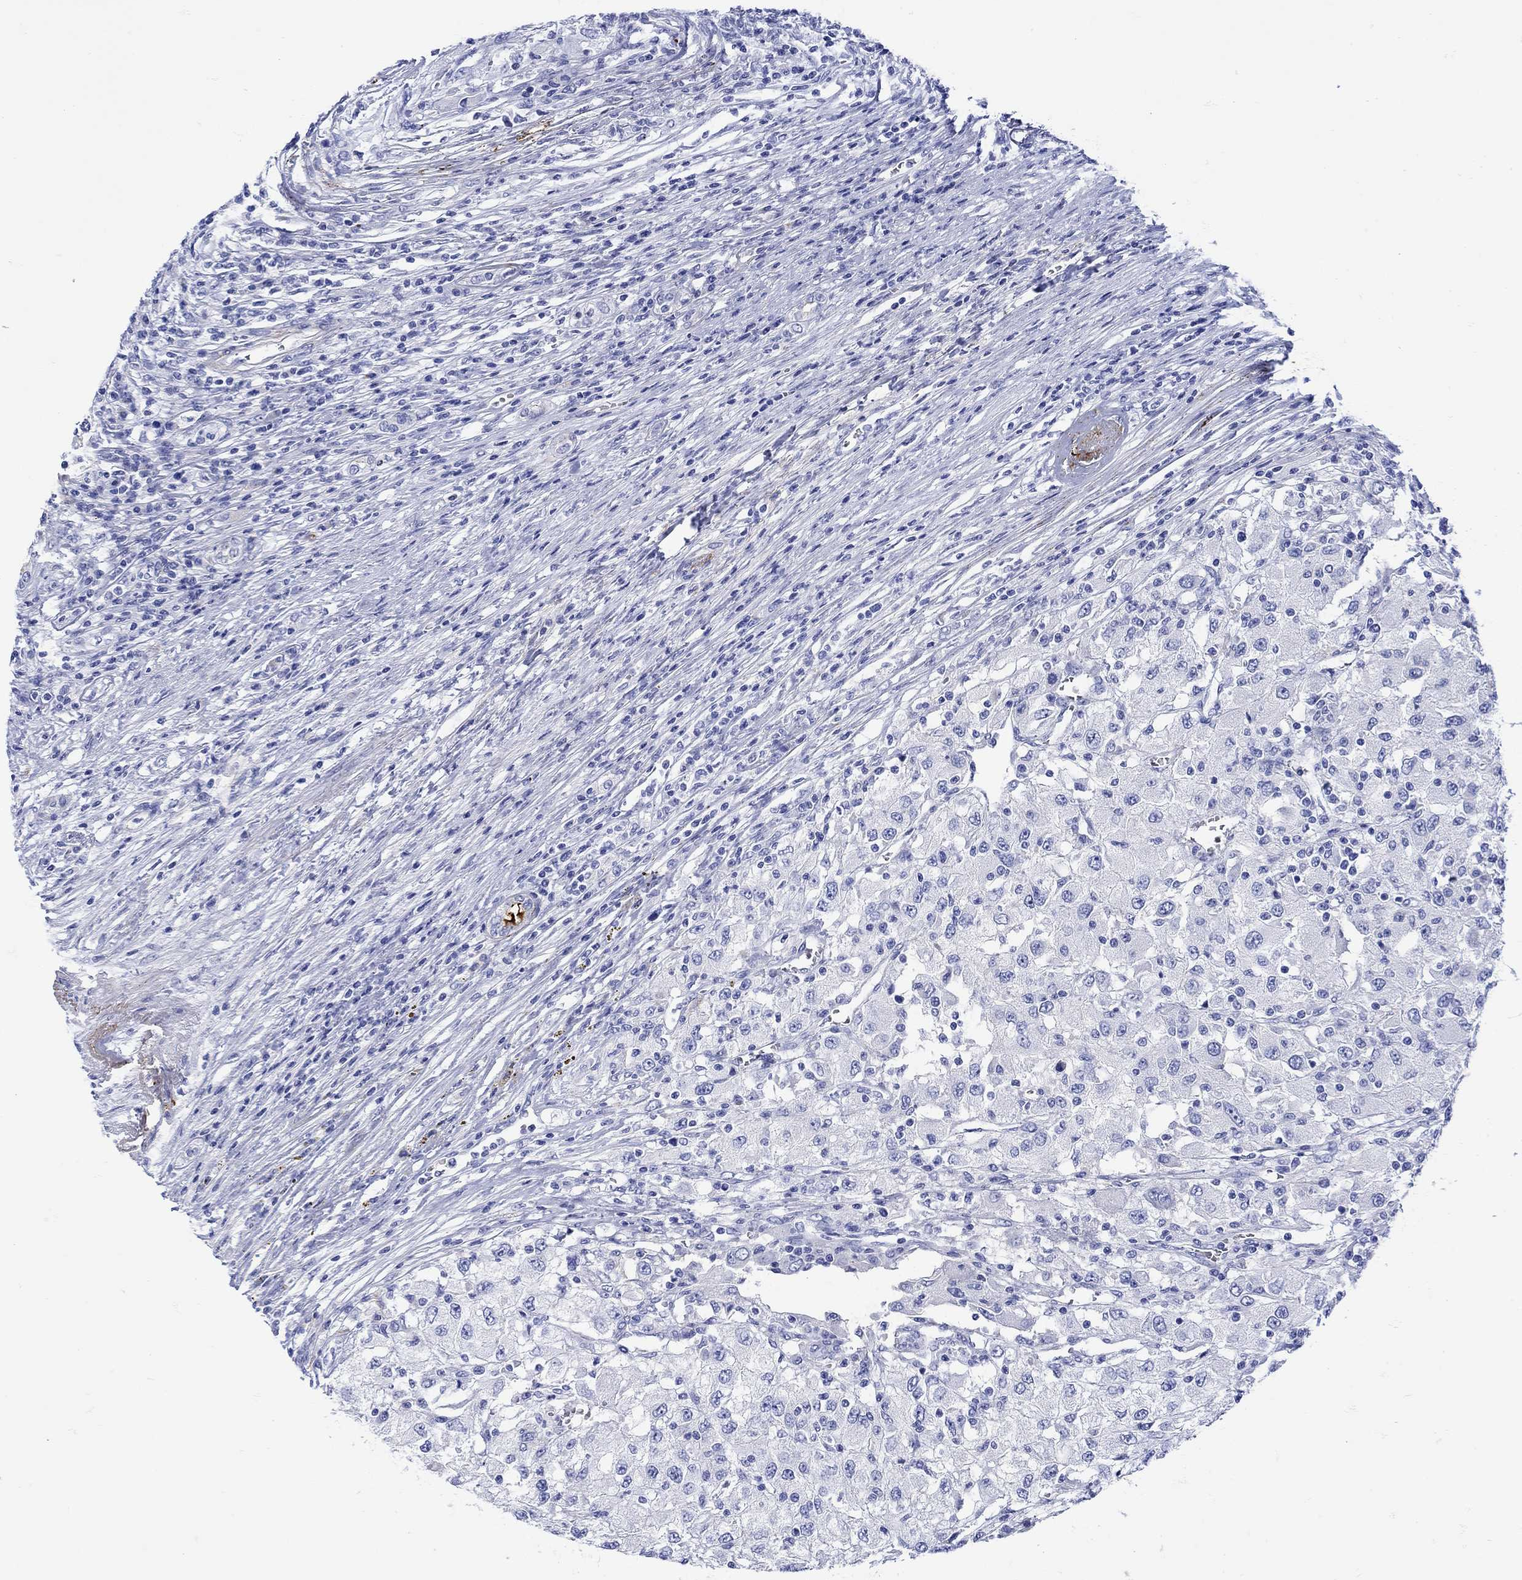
{"staining": {"intensity": "negative", "quantity": "none", "location": "none"}, "tissue": "renal cancer", "cell_type": "Tumor cells", "image_type": "cancer", "snomed": [{"axis": "morphology", "description": "Adenocarcinoma, NOS"}, {"axis": "topography", "description": "Kidney"}], "caption": "Renal cancer (adenocarcinoma) stained for a protein using immunohistochemistry exhibits no positivity tumor cells.", "gene": "ANKMY1", "patient": {"sex": "female", "age": 67}}